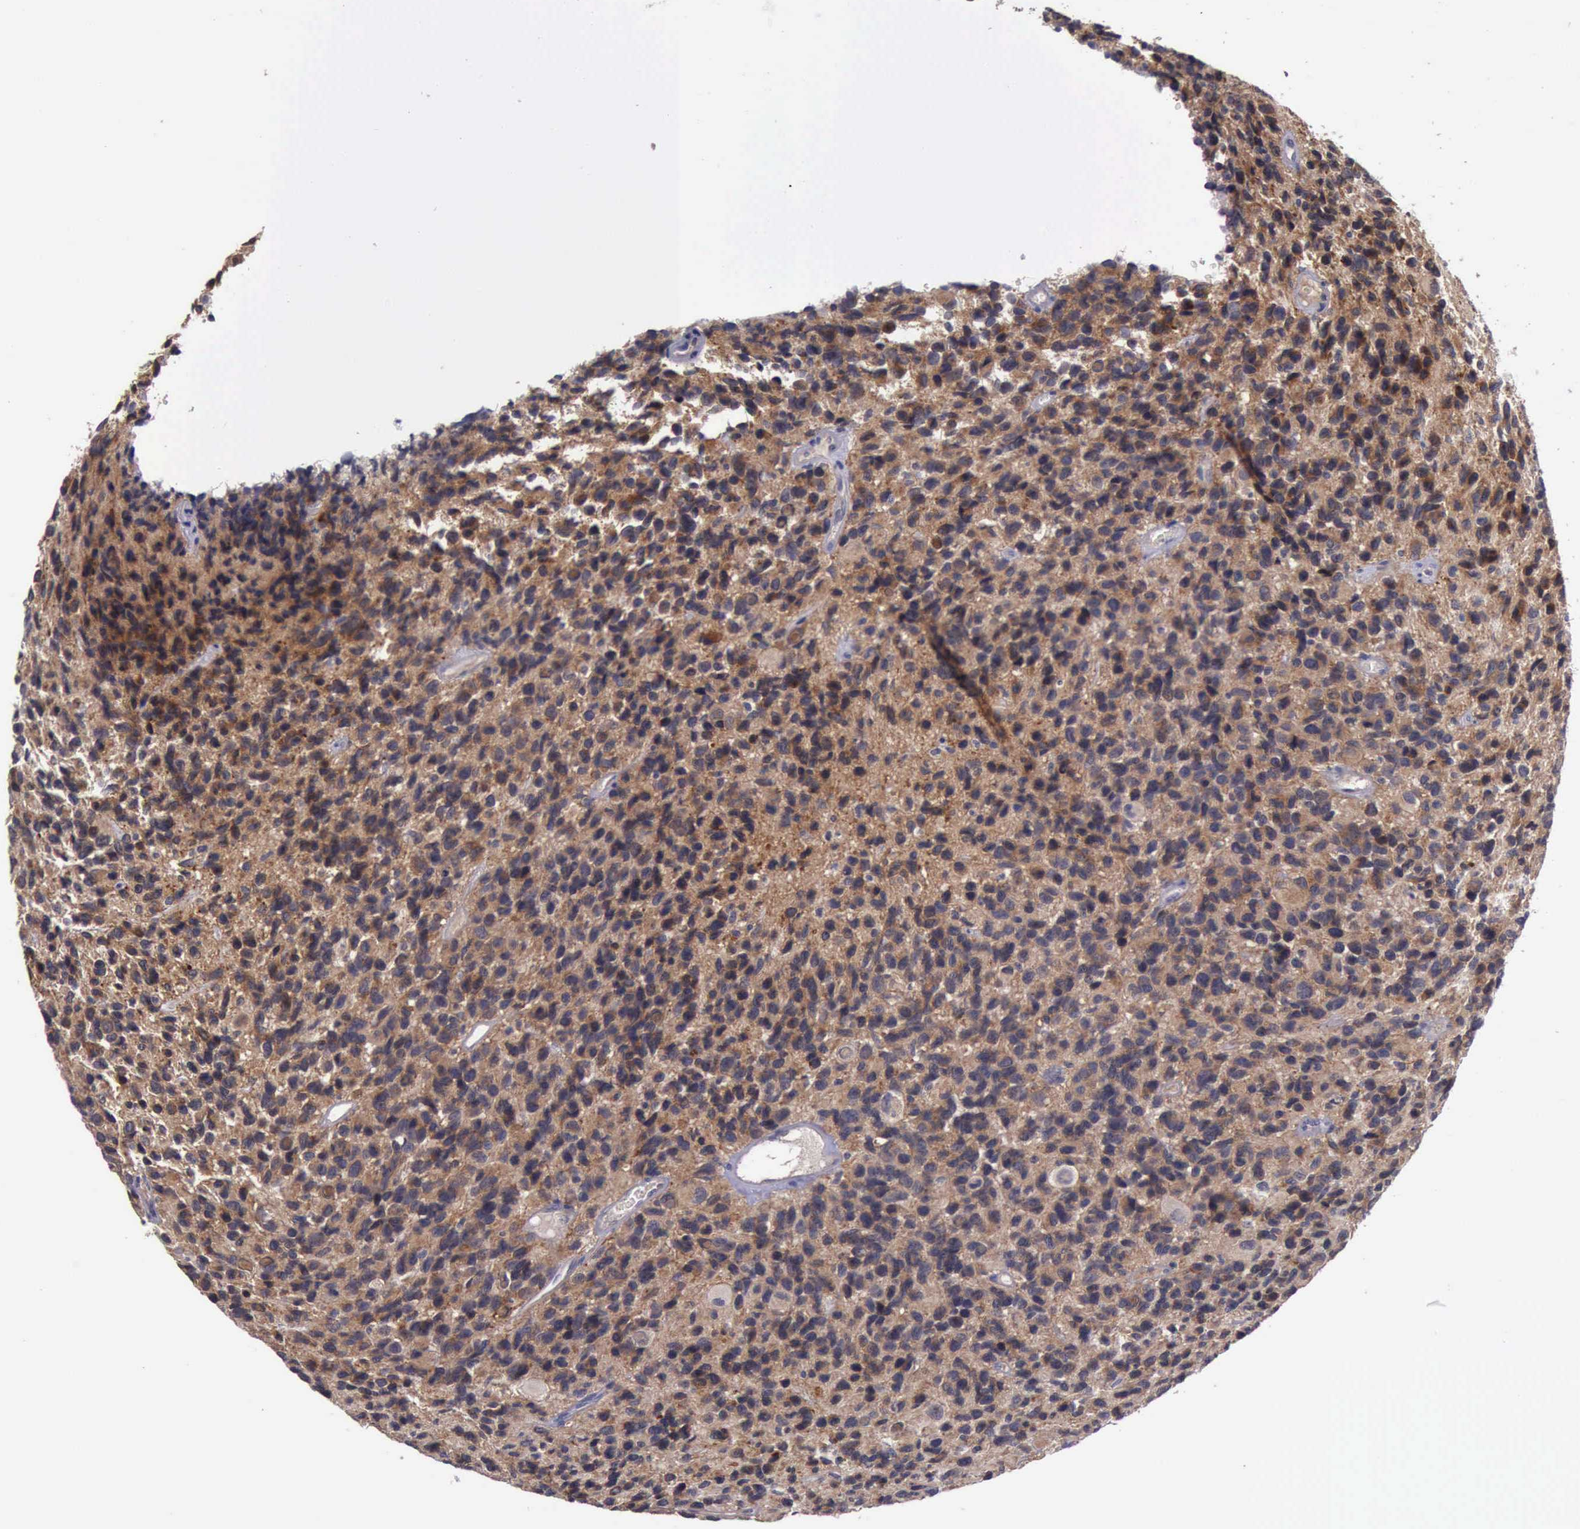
{"staining": {"intensity": "moderate", "quantity": "<25%", "location": "cytoplasmic/membranous"}, "tissue": "glioma", "cell_type": "Tumor cells", "image_type": "cancer", "snomed": [{"axis": "morphology", "description": "Glioma, malignant, High grade"}, {"axis": "topography", "description": "Brain"}], "caption": "This photomicrograph demonstrates IHC staining of human glioma, with low moderate cytoplasmic/membranous expression in approximately <25% of tumor cells.", "gene": "RAB39B", "patient": {"sex": "male", "age": 77}}